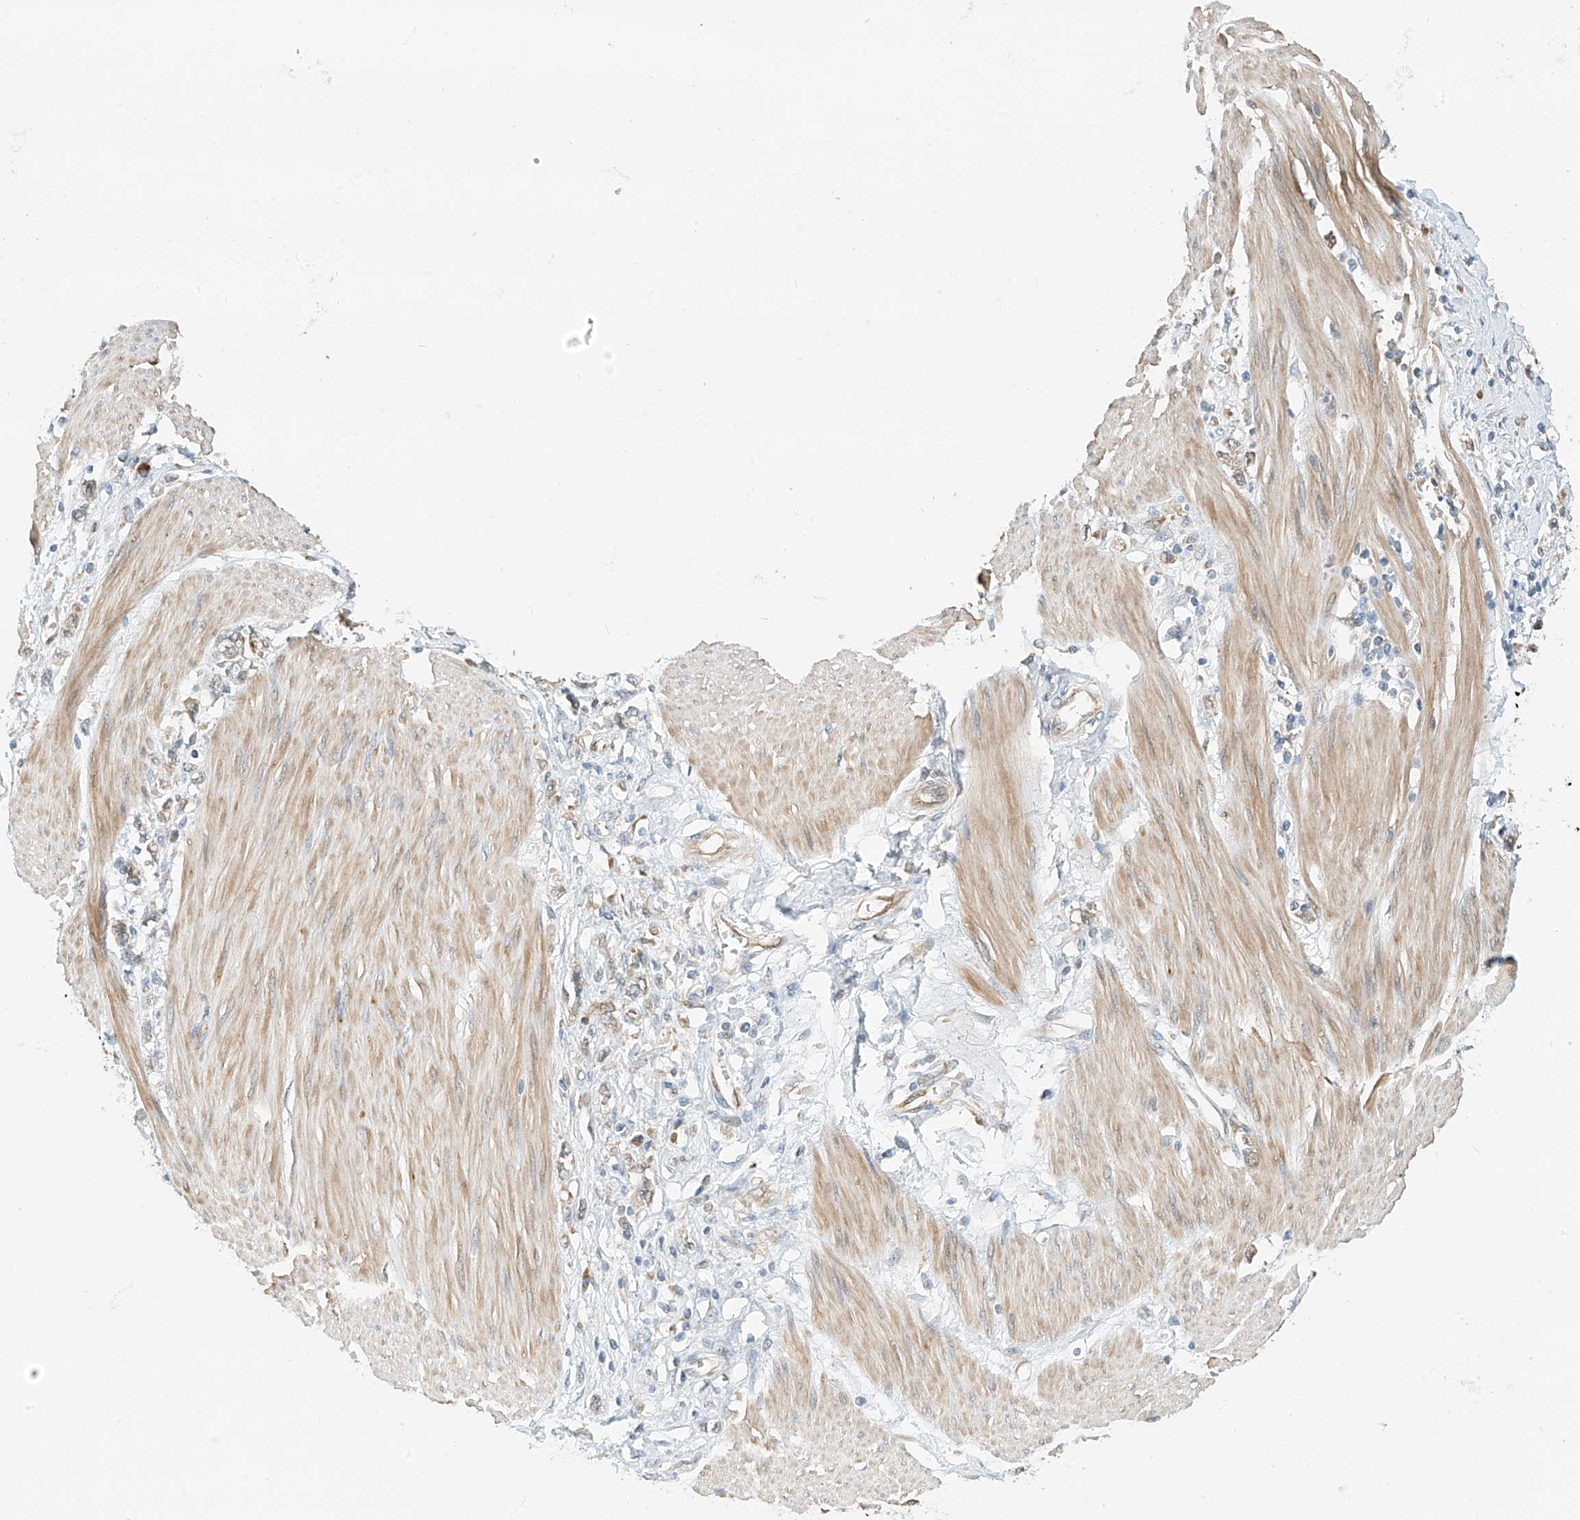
{"staining": {"intensity": "weak", "quantity": "<25%", "location": "cytoplasmic/membranous"}, "tissue": "stomach cancer", "cell_type": "Tumor cells", "image_type": "cancer", "snomed": [{"axis": "morphology", "description": "Adenocarcinoma, NOS"}, {"axis": "topography", "description": "Stomach"}], "caption": "Human adenocarcinoma (stomach) stained for a protein using immunohistochemistry displays no staining in tumor cells.", "gene": "PPA2", "patient": {"sex": "female", "age": 76}}